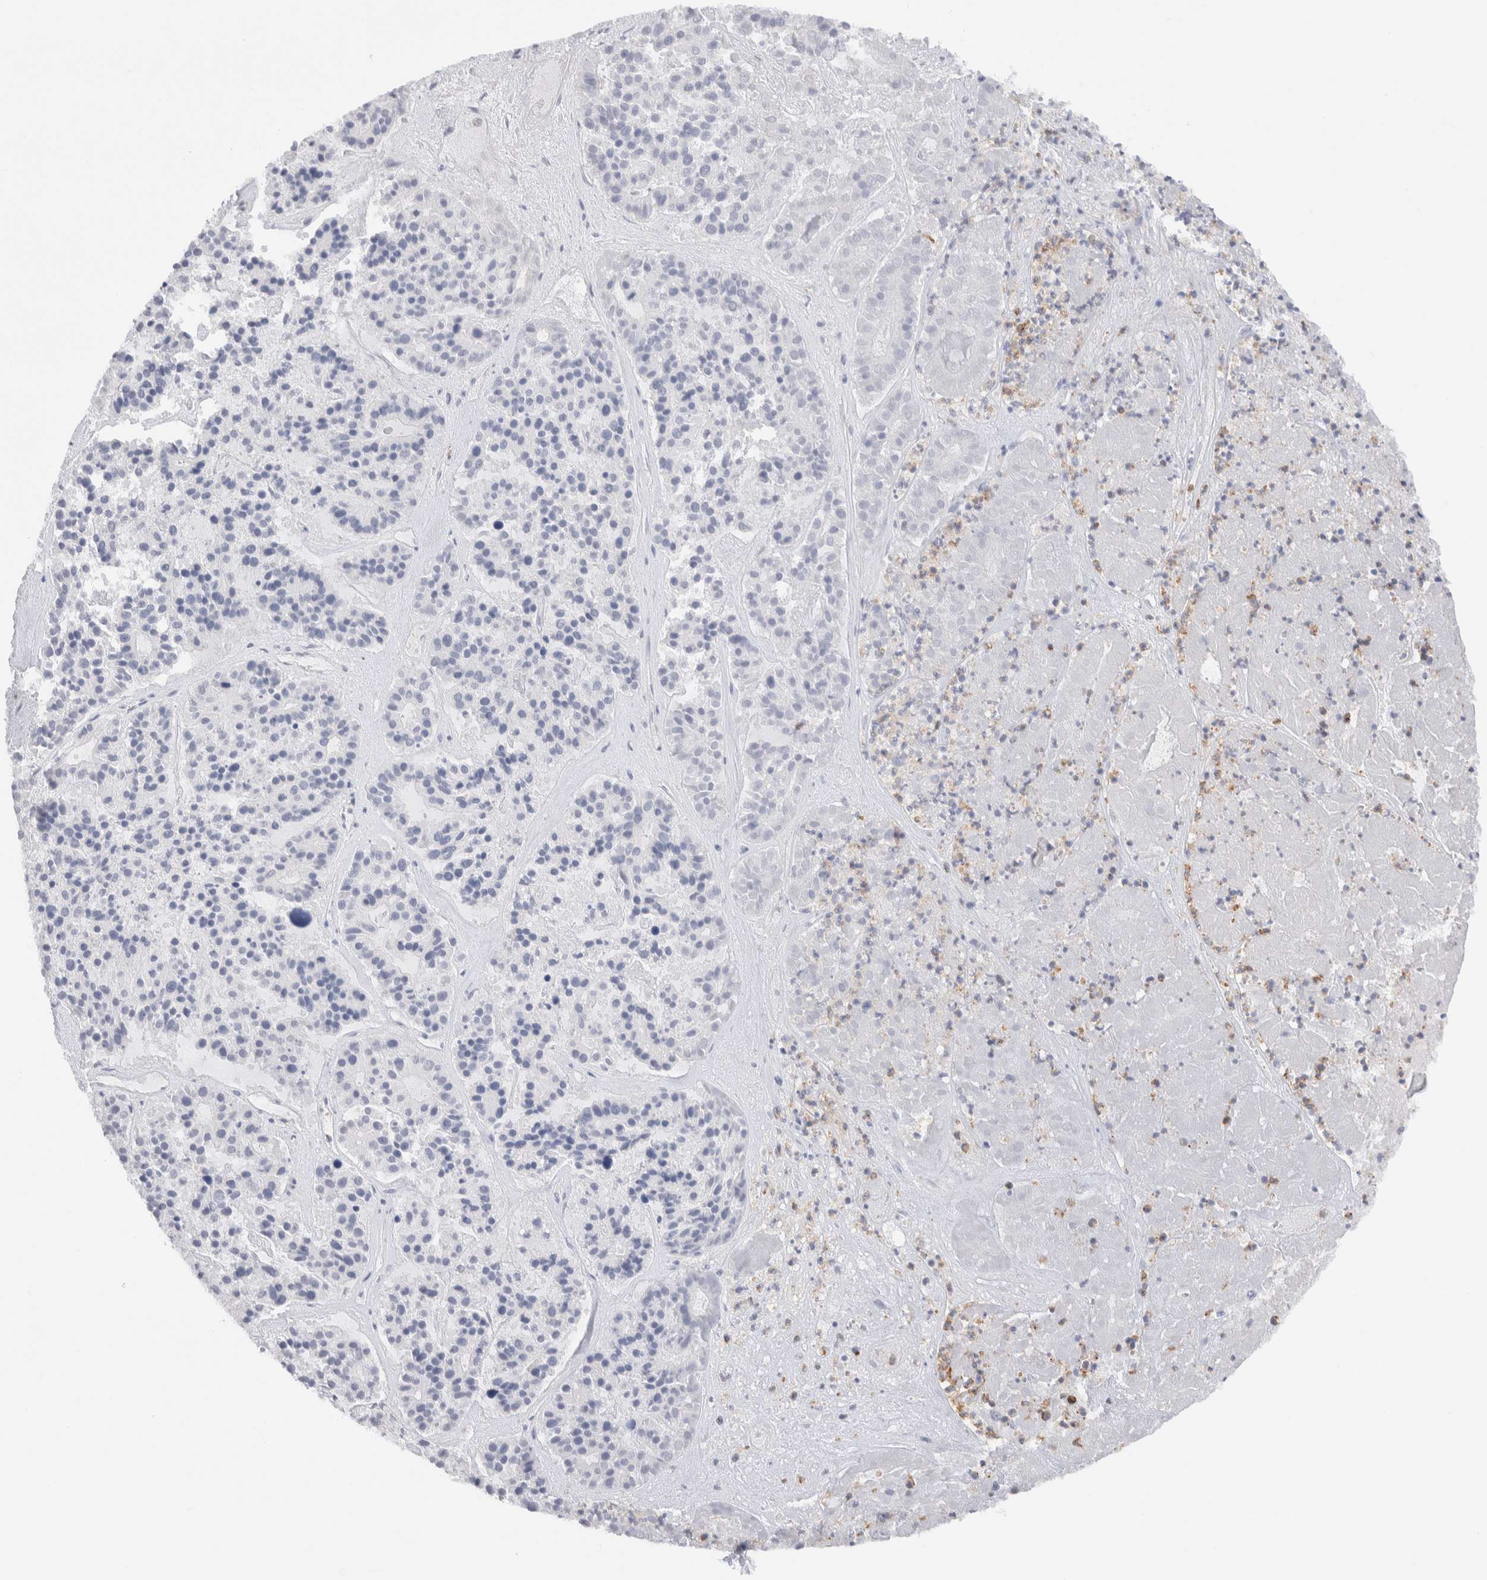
{"staining": {"intensity": "negative", "quantity": "none", "location": "none"}, "tissue": "pancreatic cancer", "cell_type": "Tumor cells", "image_type": "cancer", "snomed": [{"axis": "morphology", "description": "Adenocarcinoma, NOS"}, {"axis": "topography", "description": "Pancreas"}], "caption": "This is an IHC image of human pancreatic adenocarcinoma. There is no staining in tumor cells.", "gene": "SEPTIN4", "patient": {"sex": "male", "age": 50}}